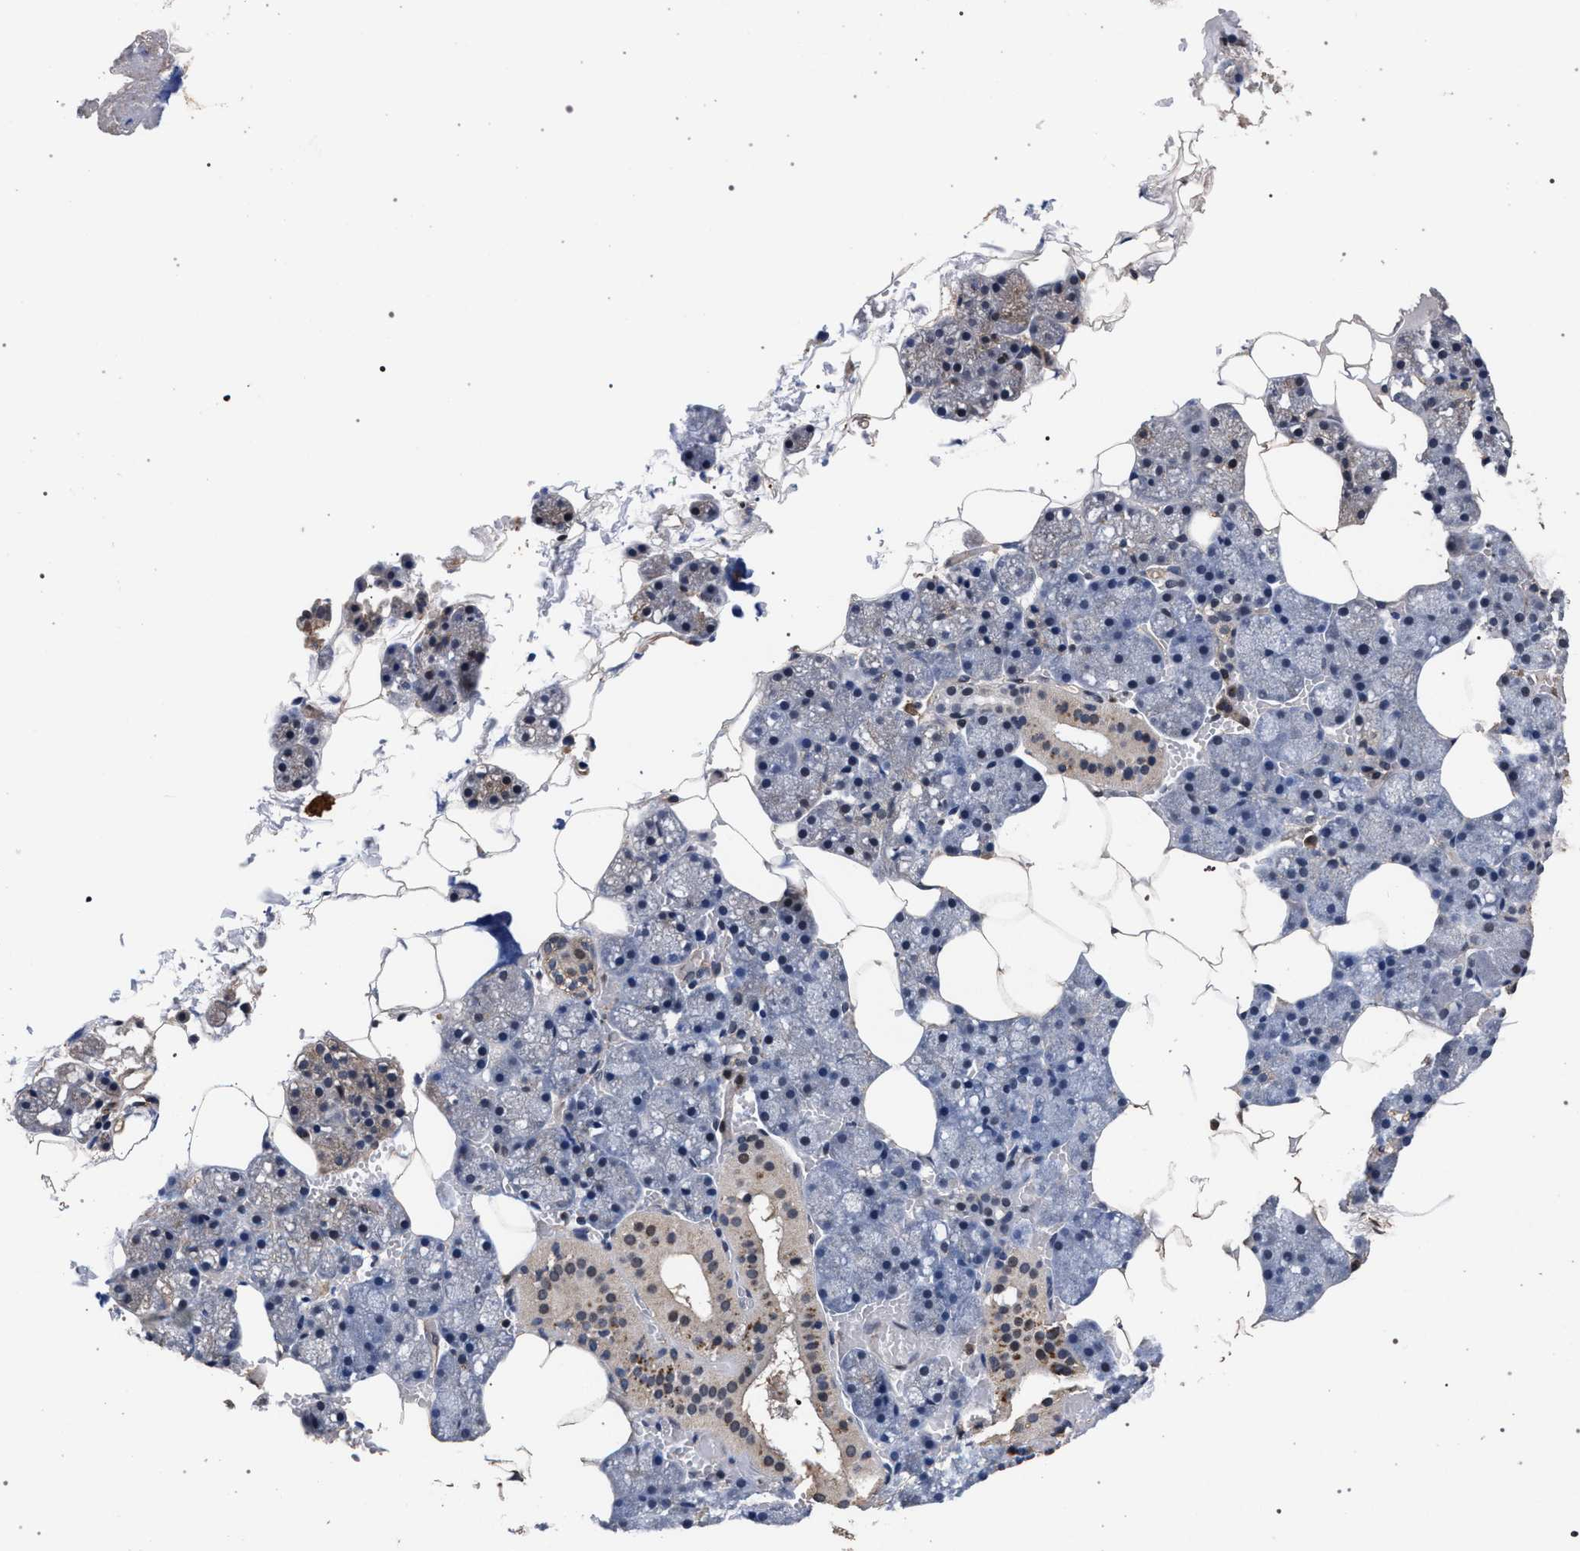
{"staining": {"intensity": "moderate", "quantity": "<25%", "location": "cytoplasmic/membranous,nuclear"}, "tissue": "salivary gland", "cell_type": "Glandular cells", "image_type": "normal", "snomed": [{"axis": "morphology", "description": "Normal tissue, NOS"}, {"axis": "topography", "description": "Salivary gland"}], "caption": "High-power microscopy captured an immunohistochemistry (IHC) image of unremarkable salivary gland, revealing moderate cytoplasmic/membranous,nuclear expression in about <25% of glandular cells. Using DAB (3,3'-diaminobenzidine) (brown) and hematoxylin (blue) stains, captured at high magnification using brightfield microscopy.", "gene": "ACOX1", "patient": {"sex": "male", "age": 62}}